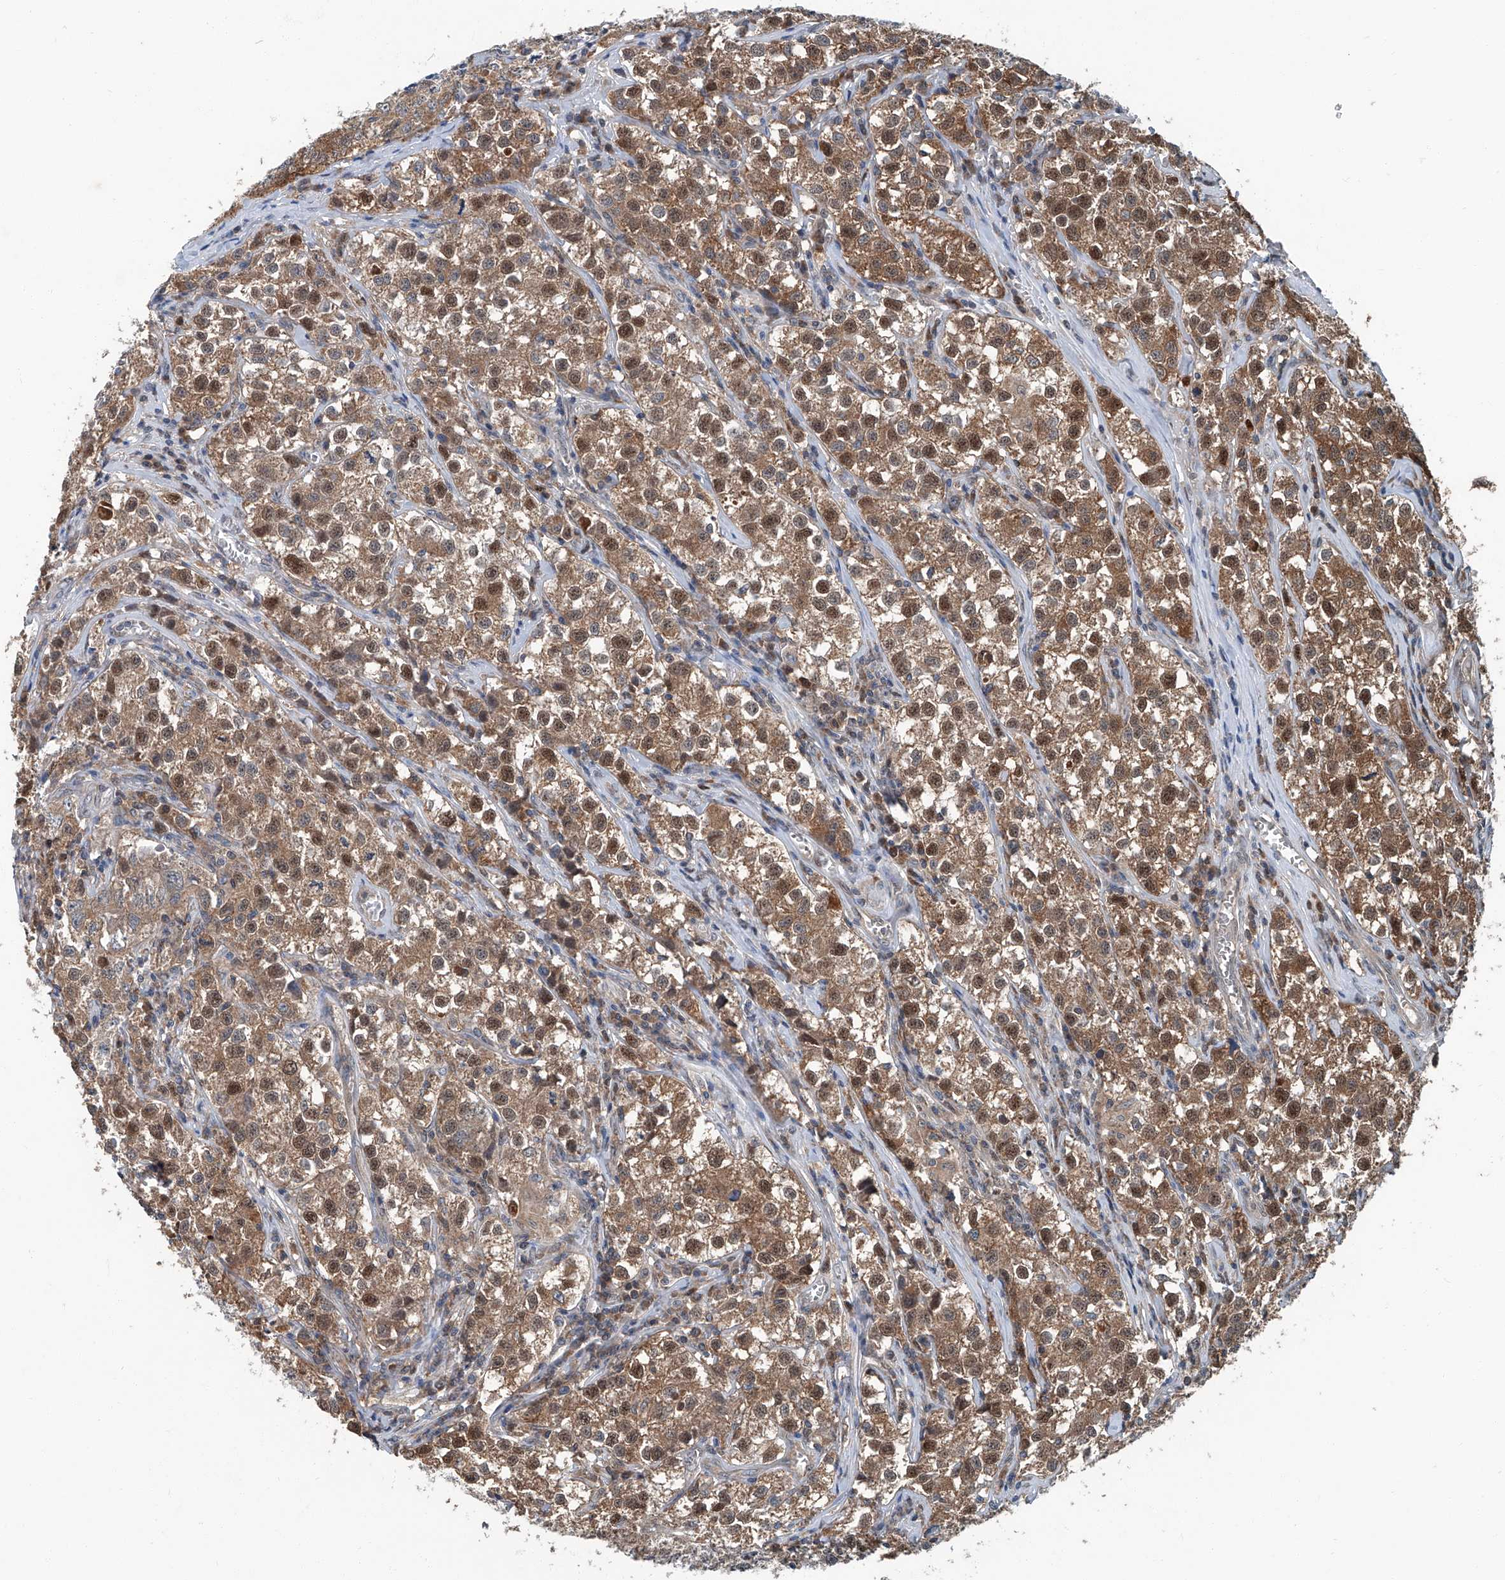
{"staining": {"intensity": "moderate", "quantity": ">75%", "location": "cytoplasmic/membranous,nuclear"}, "tissue": "testis cancer", "cell_type": "Tumor cells", "image_type": "cancer", "snomed": [{"axis": "morphology", "description": "Seminoma, NOS"}, {"axis": "morphology", "description": "Carcinoma, Embryonal, NOS"}, {"axis": "topography", "description": "Testis"}], "caption": "About >75% of tumor cells in embryonal carcinoma (testis) exhibit moderate cytoplasmic/membranous and nuclear protein staining as visualized by brown immunohistochemical staining.", "gene": "CLK1", "patient": {"sex": "male", "age": 43}}